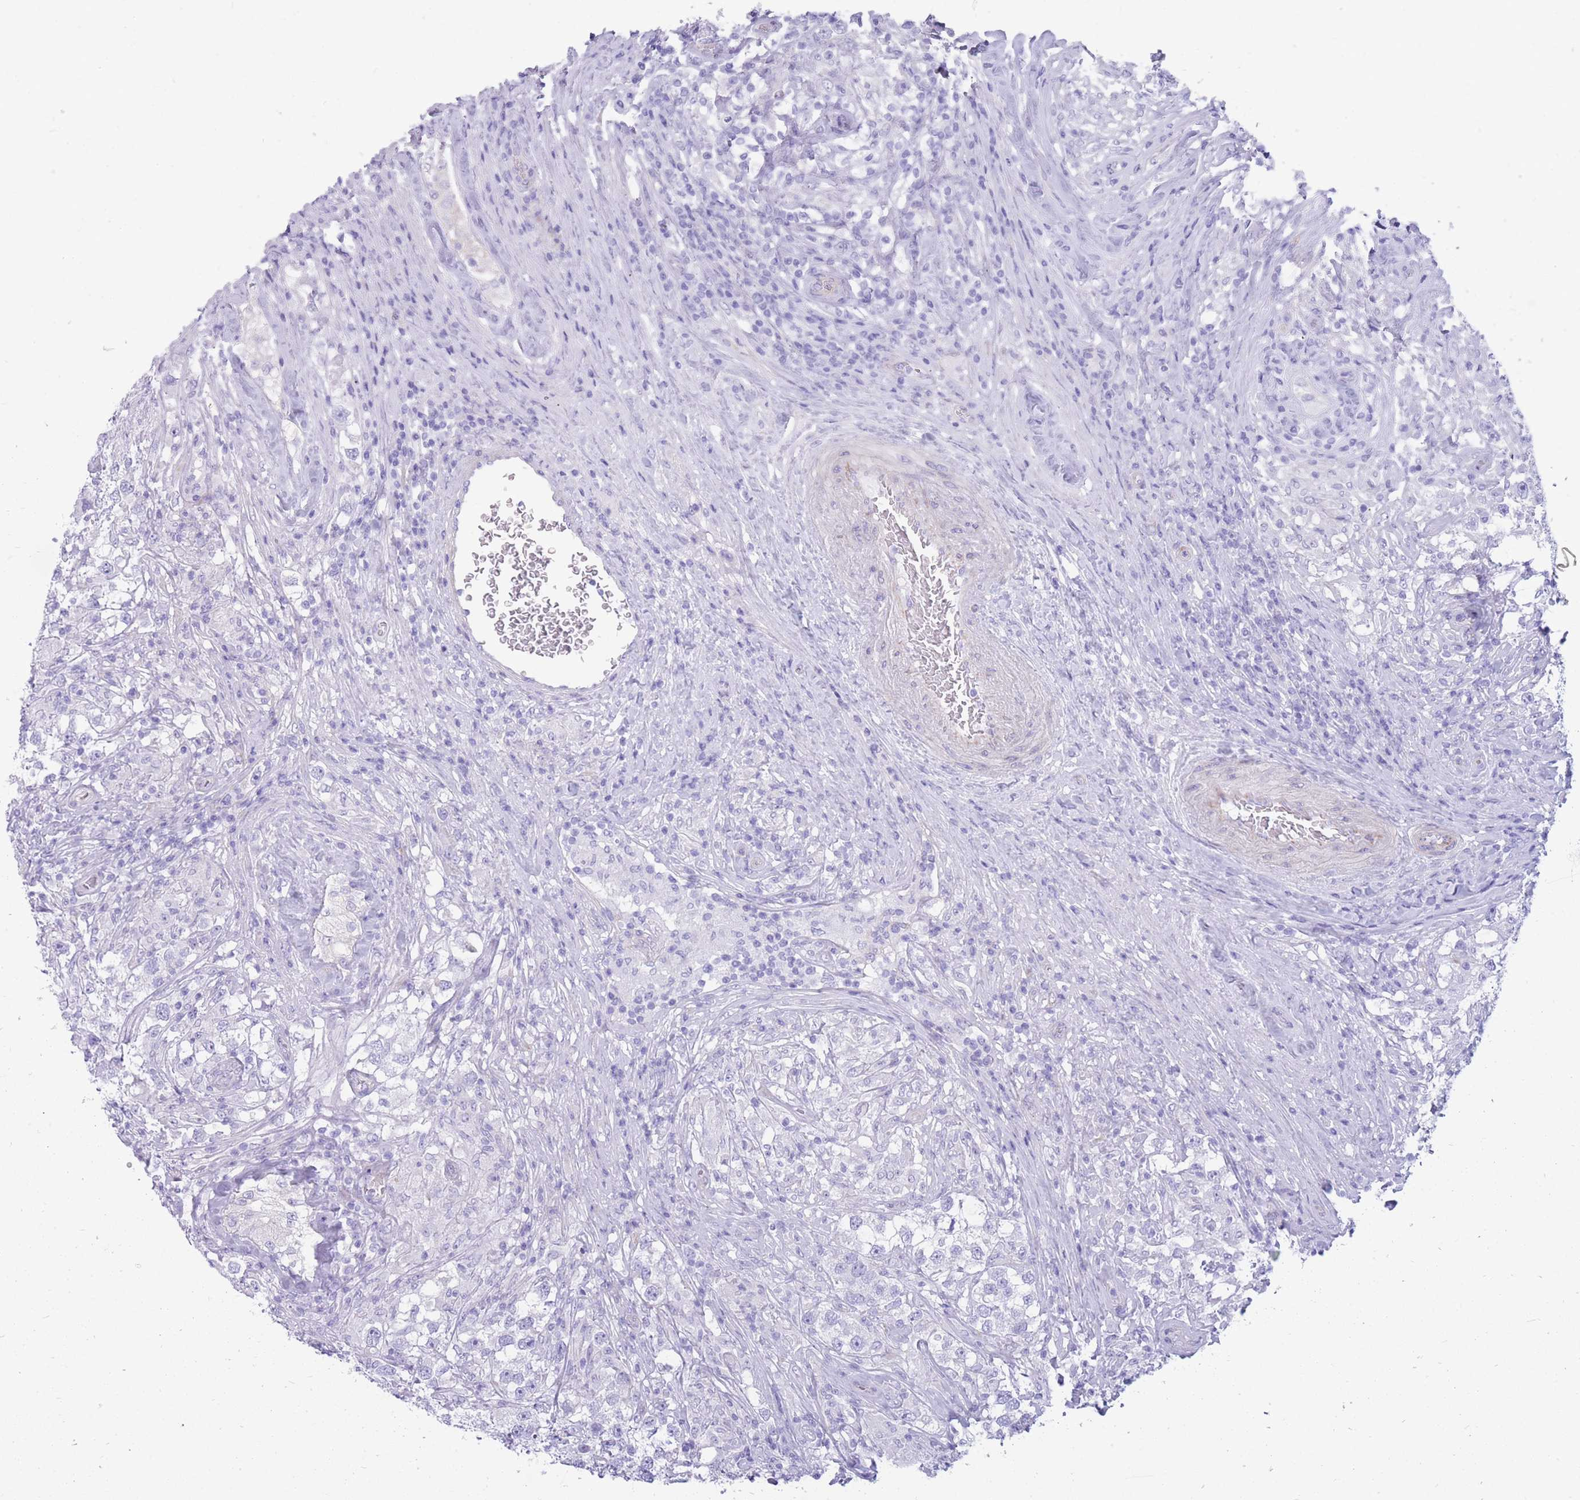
{"staining": {"intensity": "negative", "quantity": "none", "location": "none"}, "tissue": "testis cancer", "cell_type": "Tumor cells", "image_type": "cancer", "snomed": [{"axis": "morphology", "description": "Seminoma, NOS"}, {"axis": "topography", "description": "Testis"}], "caption": "This is an immunohistochemistry (IHC) photomicrograph of seminoma (testis). There is no expression in tumor cells.", "gene": "MTSS2", "patient": {"sex": "male", "age": 46}}